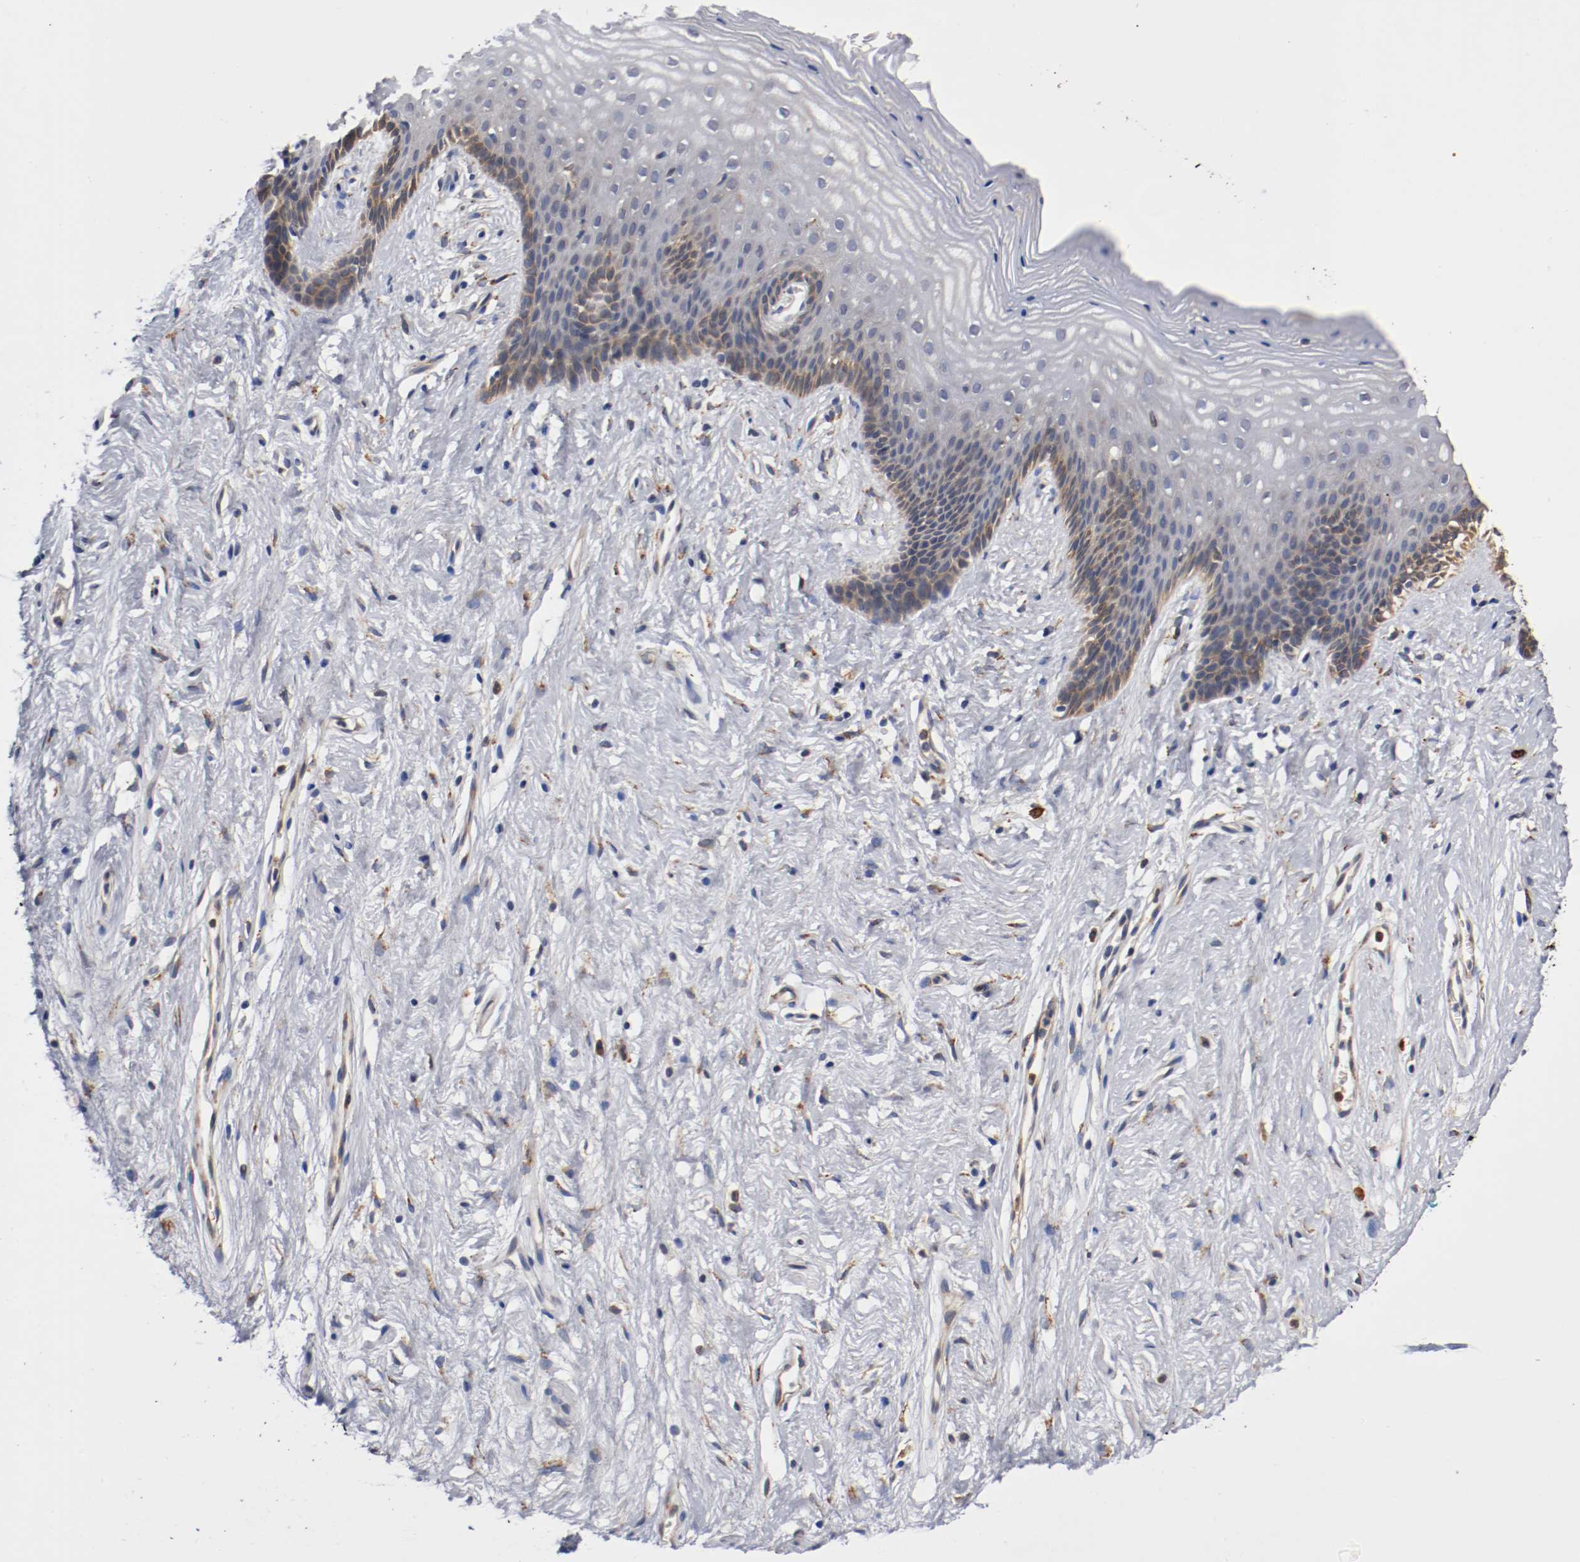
{"staining": {"intensity": "weak", "quantity": "25%-75%", "location": "cytoplasmic/membranous"}, "tissue": "vagina", "cell_type": "Squamous epithelial cells", "image_type": "normal", "snomed": [{"axis": "morphology", "description": "Normal tissue, NOS"}, {"axis": "topography", "description": "Vagina"}], "caption": "Weak cytoplasmic/membranous staining is seen in about 25%-75% of squamous epithelial cells in benign vagina.", "gene": "TNFSF12", "patient": {"sex": "female", "age": 44}}